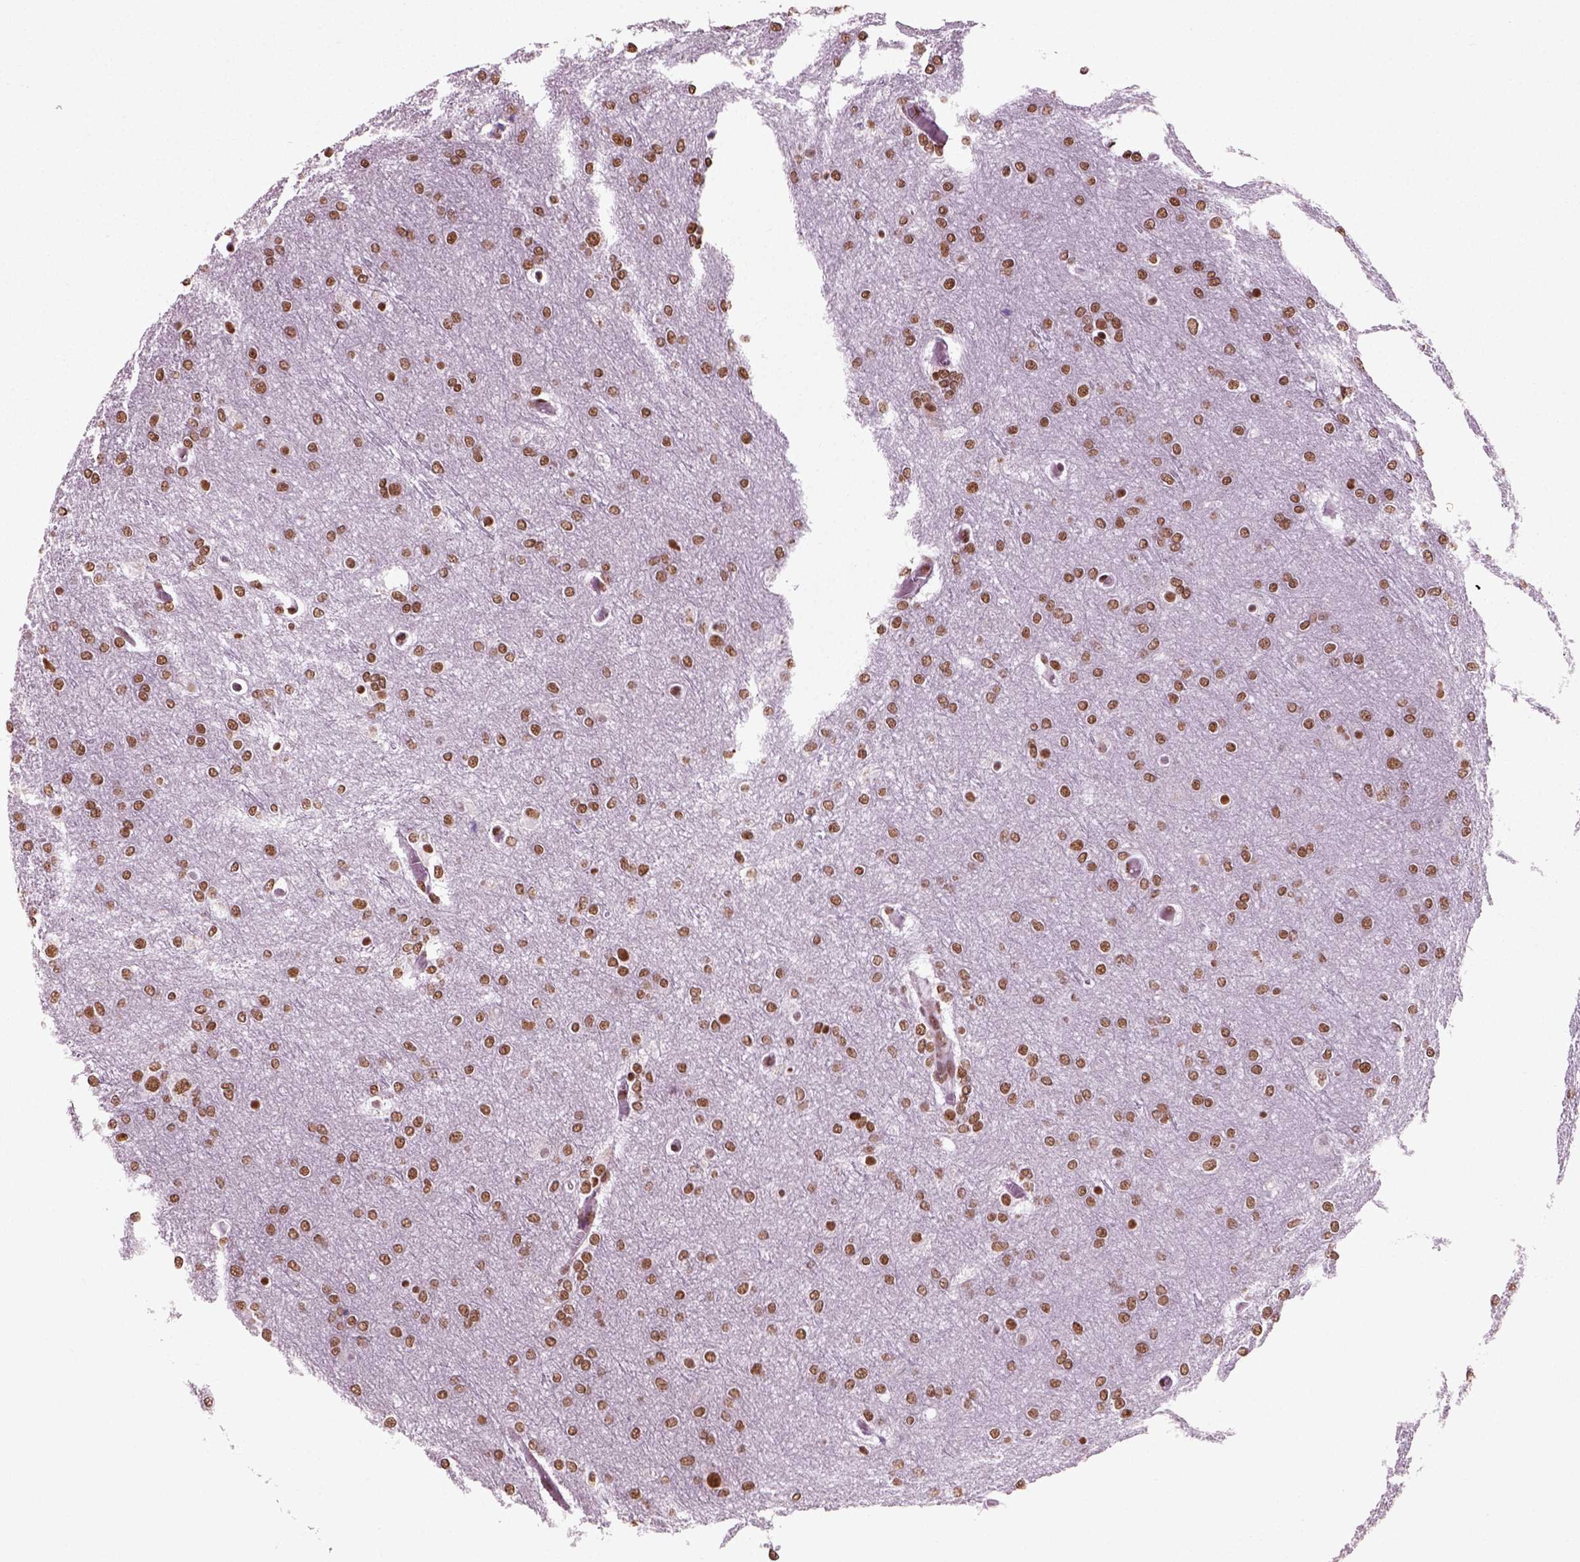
{"staining": {"intensity": "moderate", "quantity": ">75%", "location": "nuclear"}, "tissue": "glioma", "cell_type": "Tumor cells", "image_type": "cancer", "snomed": [{"axis": "morphology", "description": "Glioma, malignant, High grade"}, {"axis": "topography", "description": "Brain"}], "caption": "Protein staining shows moderate nuclear positivity in approximately >75% of tumor cells in glioma.", "gene": "POLR1H", "patient": {"sex": "female", "age": 61}}